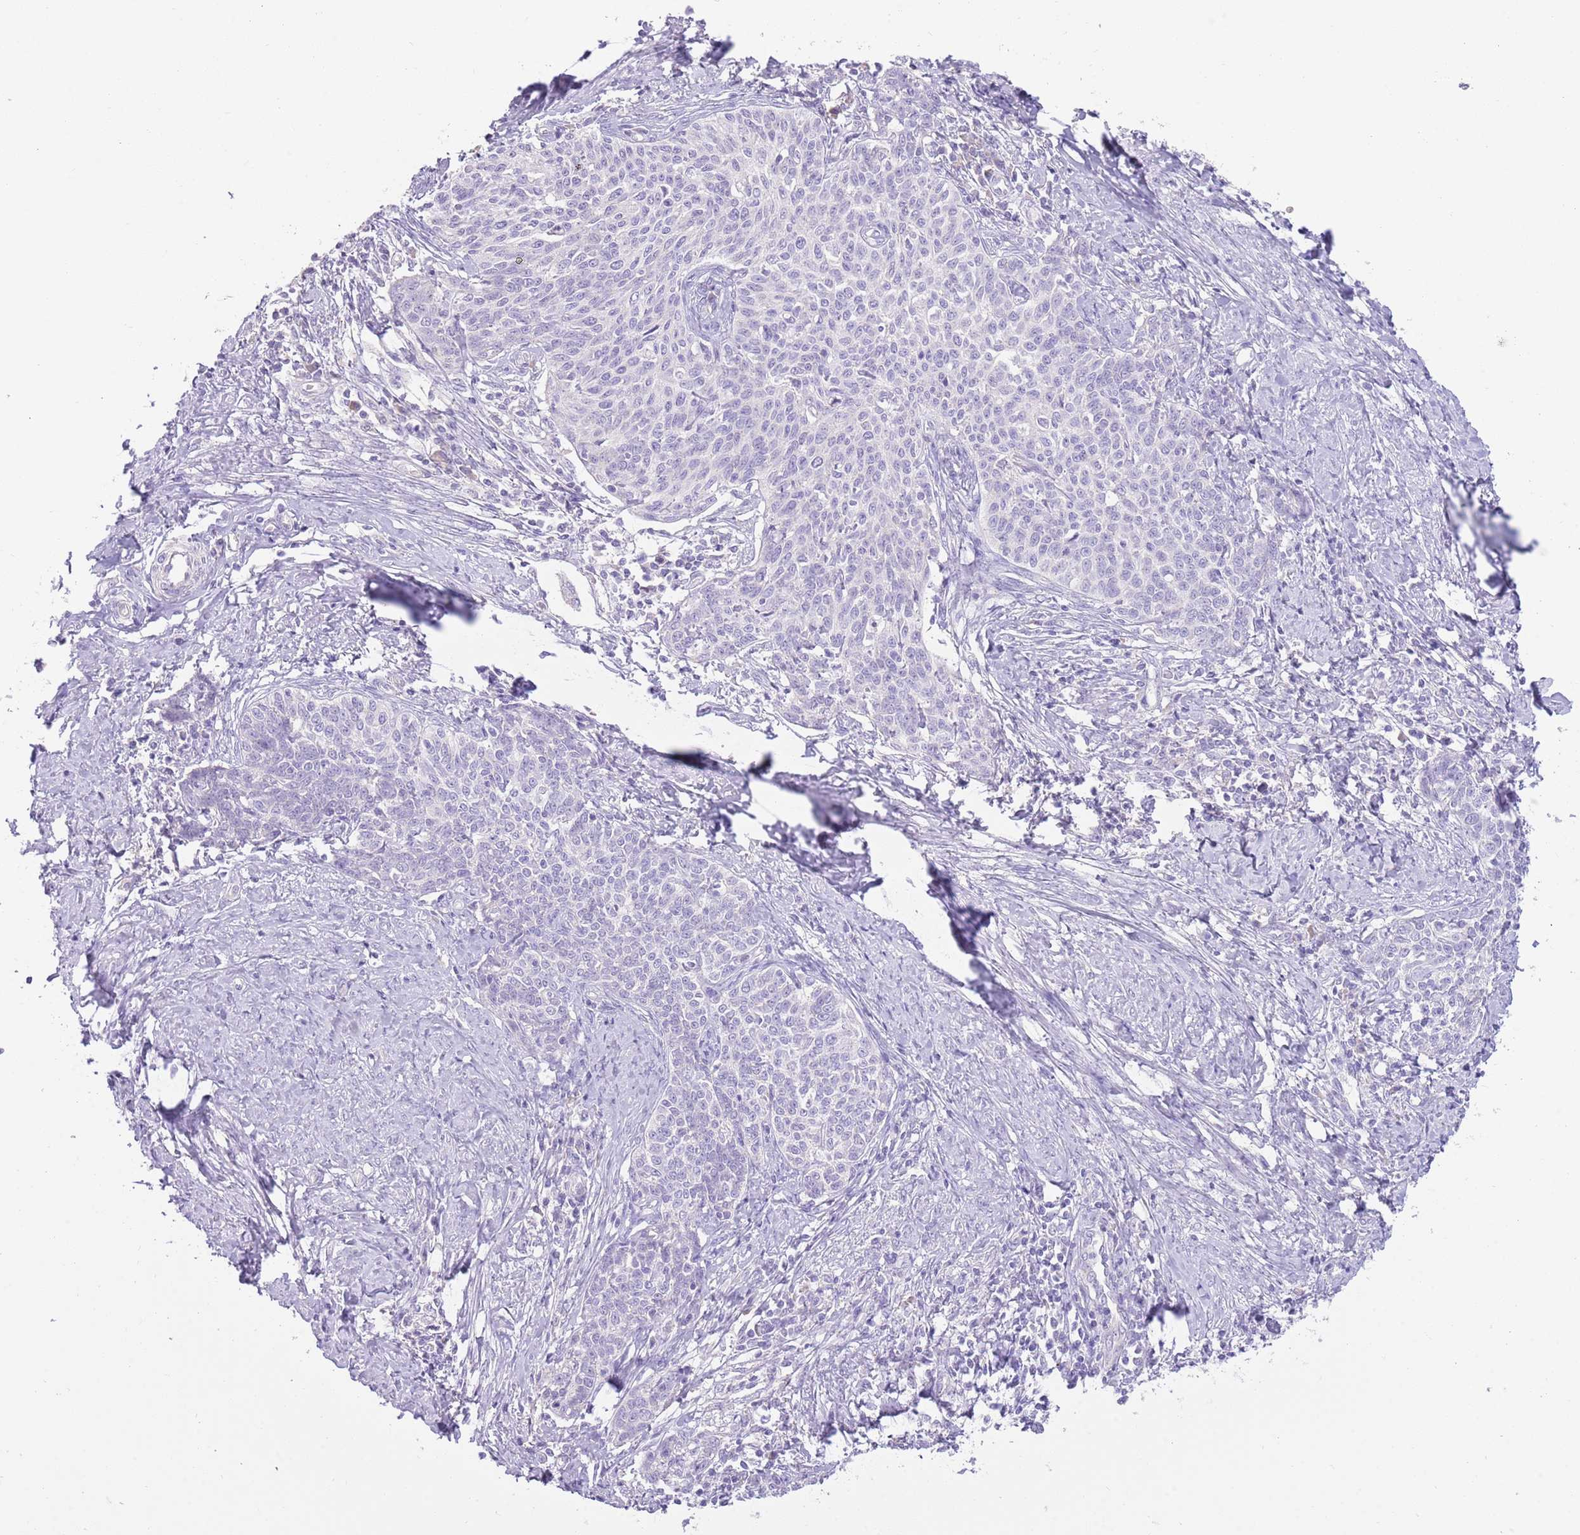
{"staining": {"intensity": "negative", "quantity": "none", "location": "none"}, "tissue": "cervical cancer", "cell_type": "Tumor cells", "image_type": "cancer", "snomed": [{"axis": "morphology", "description": "Squamous cell carcinoma, NOS"}, {"axis": "topography", "description": "Cervix"}], "caption": "DAB immunohistochemical staining of cervical cancer exhibits no significant positivity in tumor cells. (Brightfield microscopy of DAB immunohistochemistry (IHC) at high magnification).", "gene": "SFTPA1", "patient": {"sex": "female", "age": 39}}